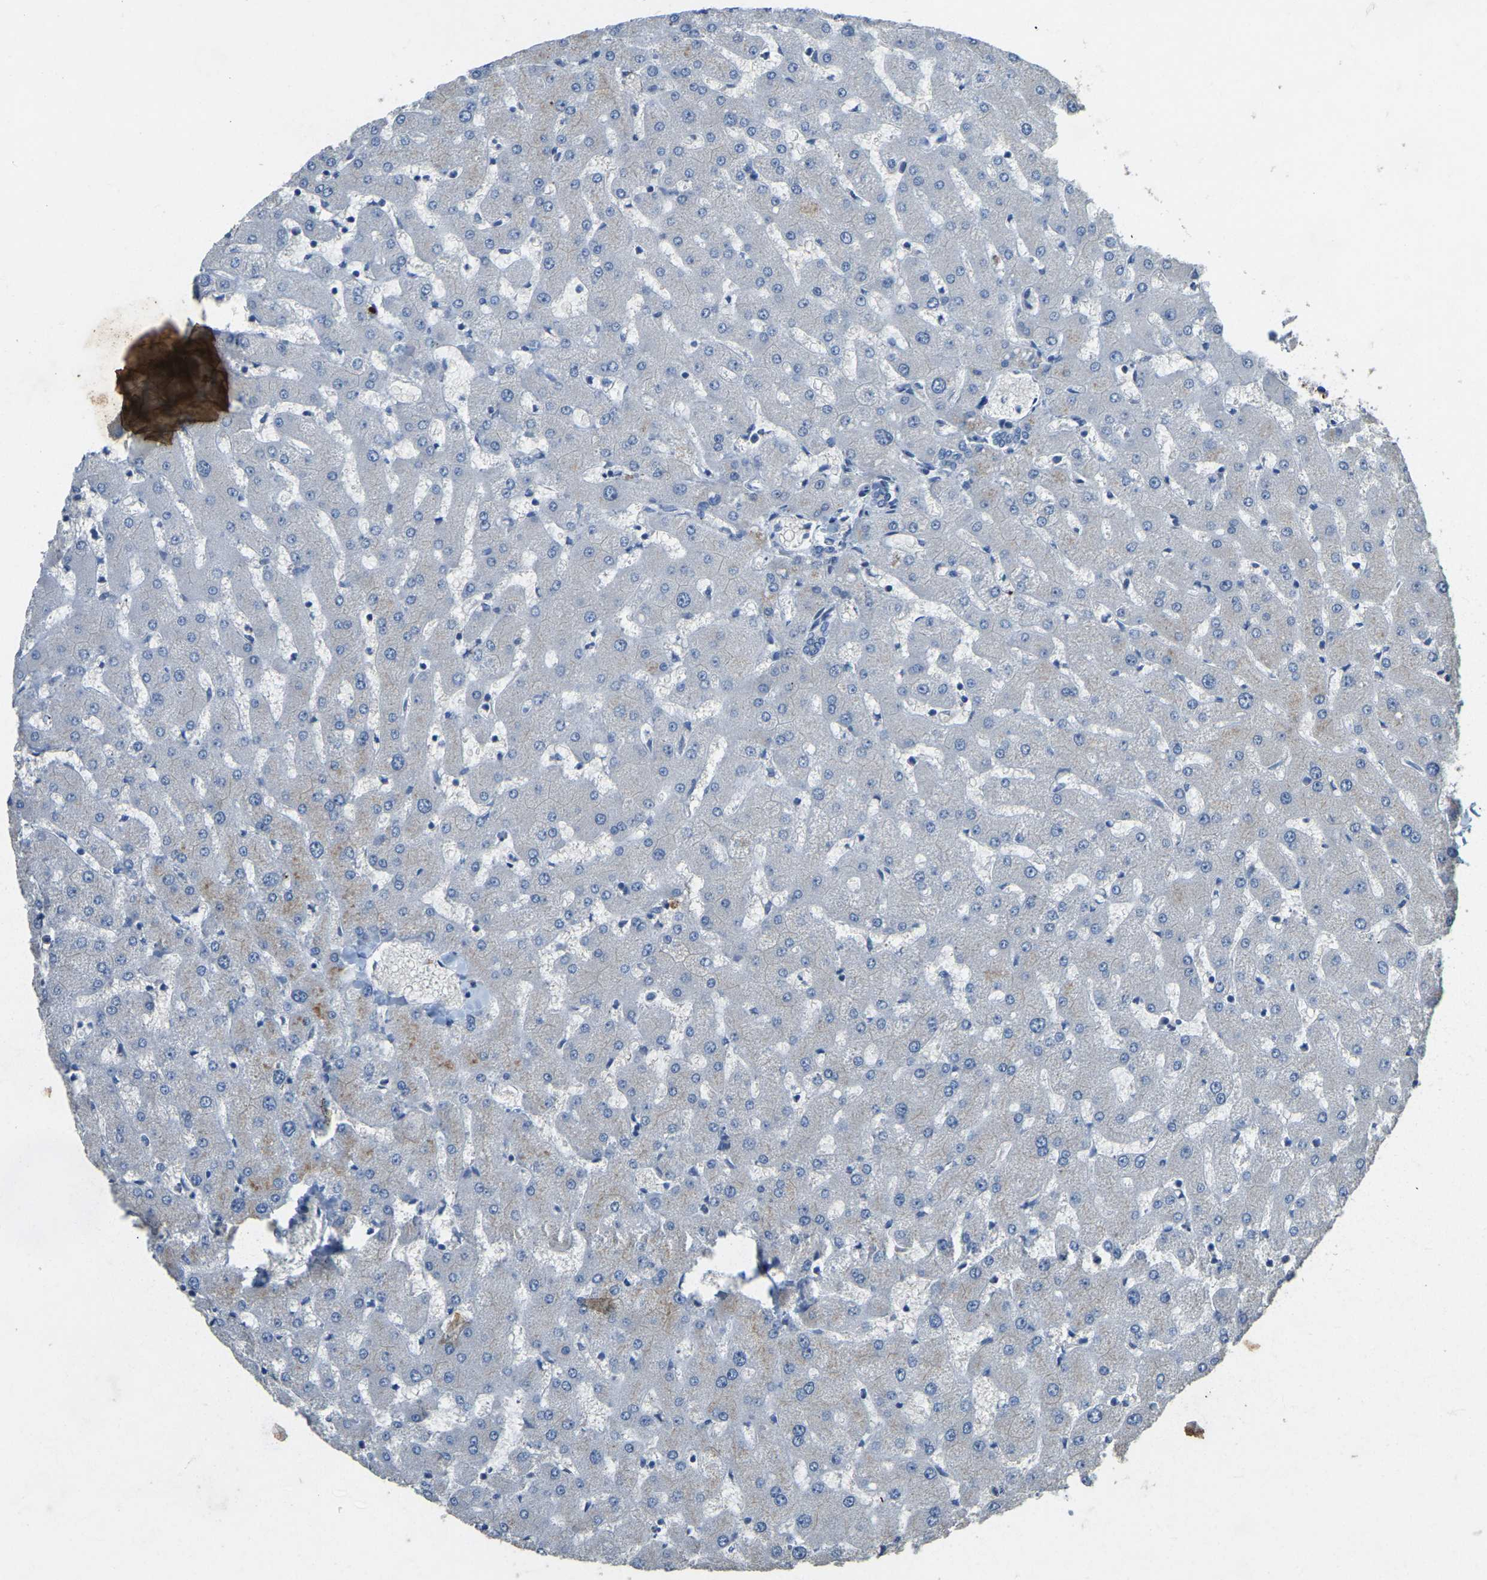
{"staining": {"intensity": "negative", "quantity": "none", "location": "none"}, "tissue": "liver", "cell_type": "Cholangiocytes", "image_type": "normal", "snomed": [{"axis": "morphology", "description": "Normal tissue, NOS"}, {"axis": "topography", "description": "Liver"}], "caption": "The IHC micrograph has no significant expression in cholangiocytes of liver.", "gene": "FAM174A", "patient": {"sex": "female", "age": 63}}